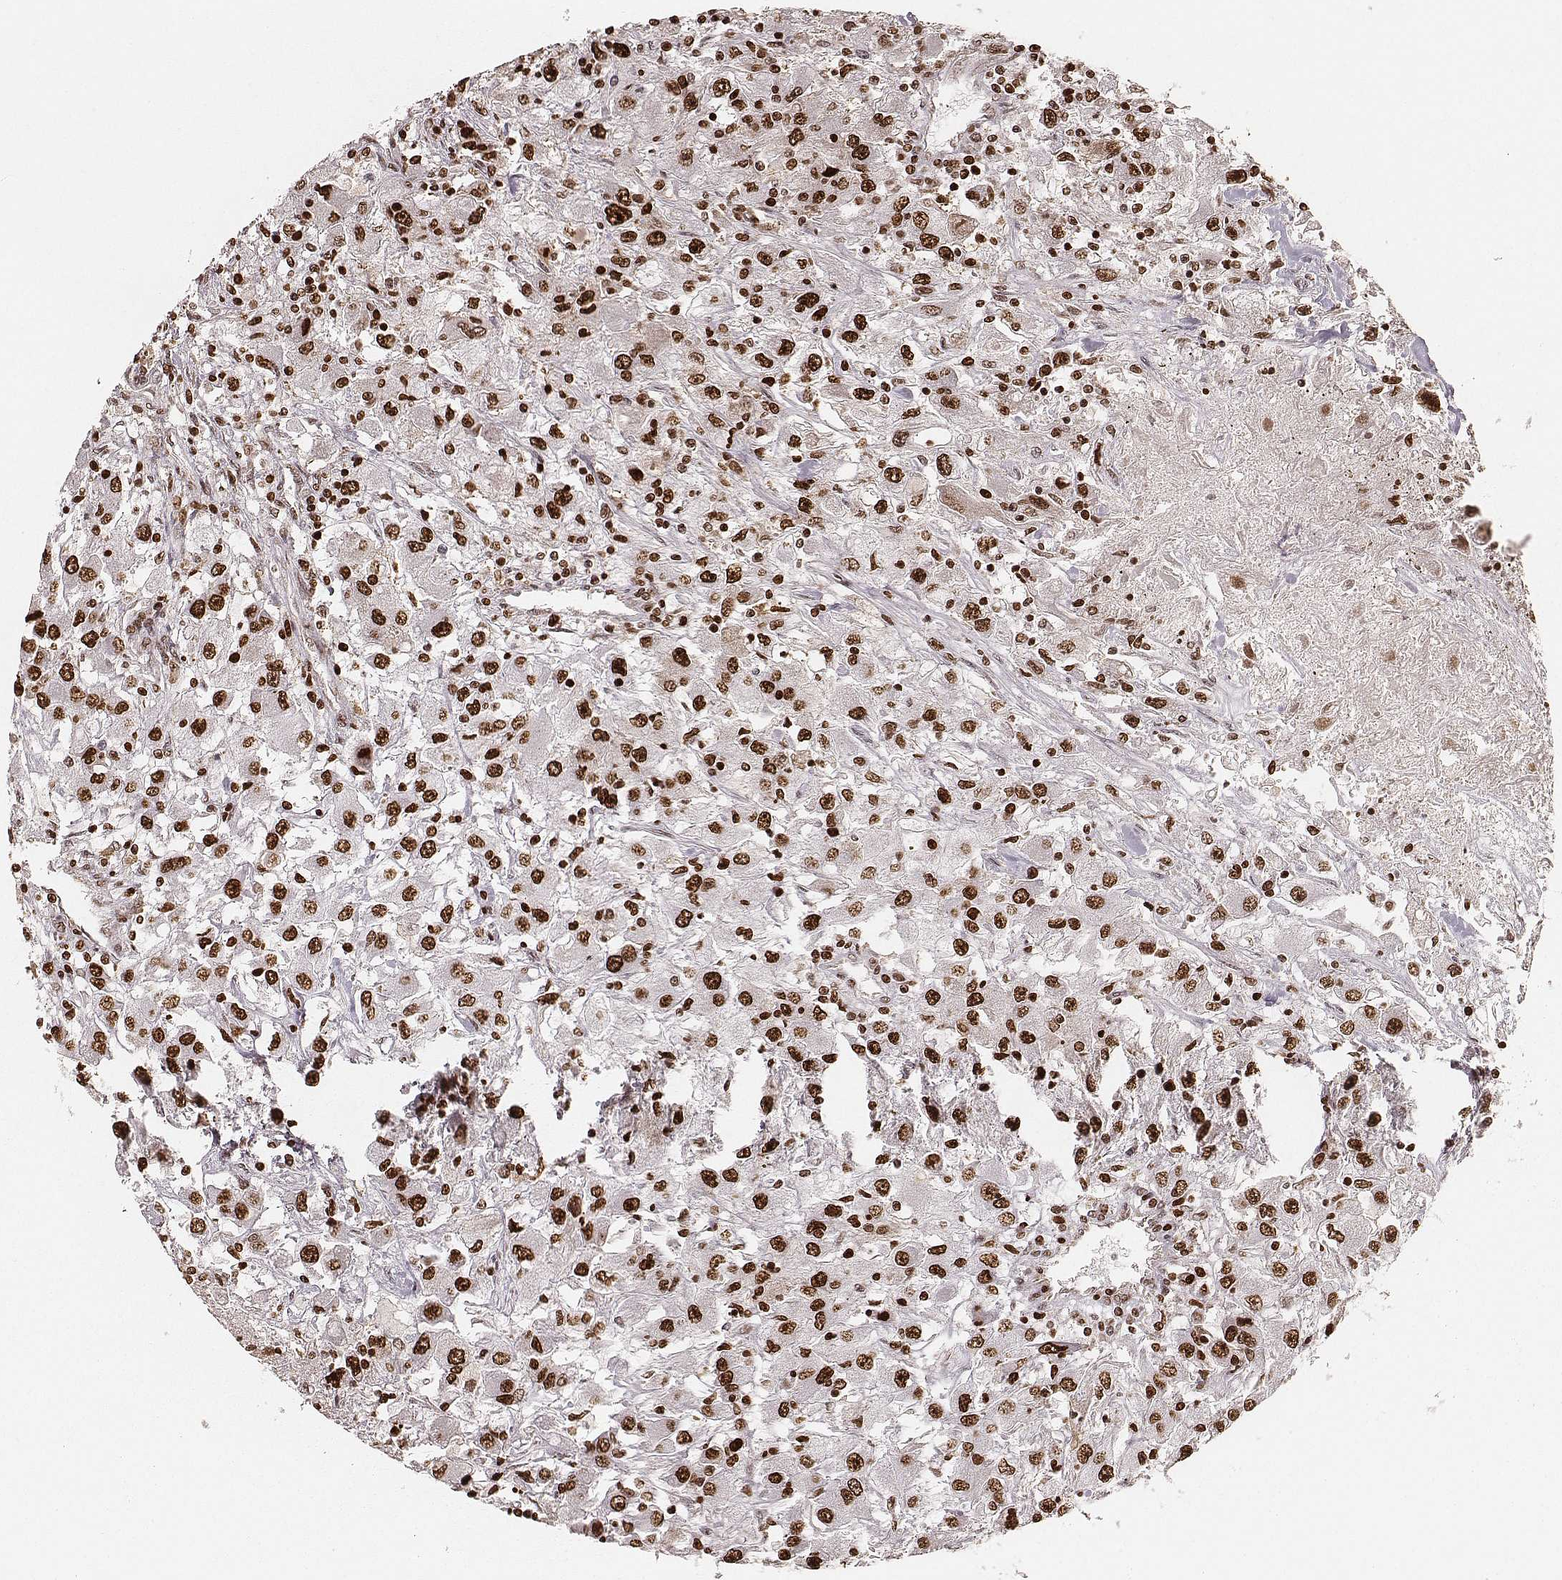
{"staining": {"intensity": "strong", "quantity": ">75%", "location": "nuclear"}, "tissue": "renal cancer", "cell_type": "Tumor cells", "image_type": "cancer", "snomed": [{"axis": "morphology", "description": "Adenocarcinoma, NOS"}, {"axis": "topography", "description": "Kidney"}], "caption": "The histopathology image exhibits immunohistochemical staining of adenocarcinoma (renal). There is strong nuclear positivity is appreciated in approximately >75% of tumor cells. Using DAB (brown) and hematoxylin (blue) stains, captured at high magnification using brightfield microscopy.", "gene": "PARP1", "patient": {"sex": "female", "age": 67}}